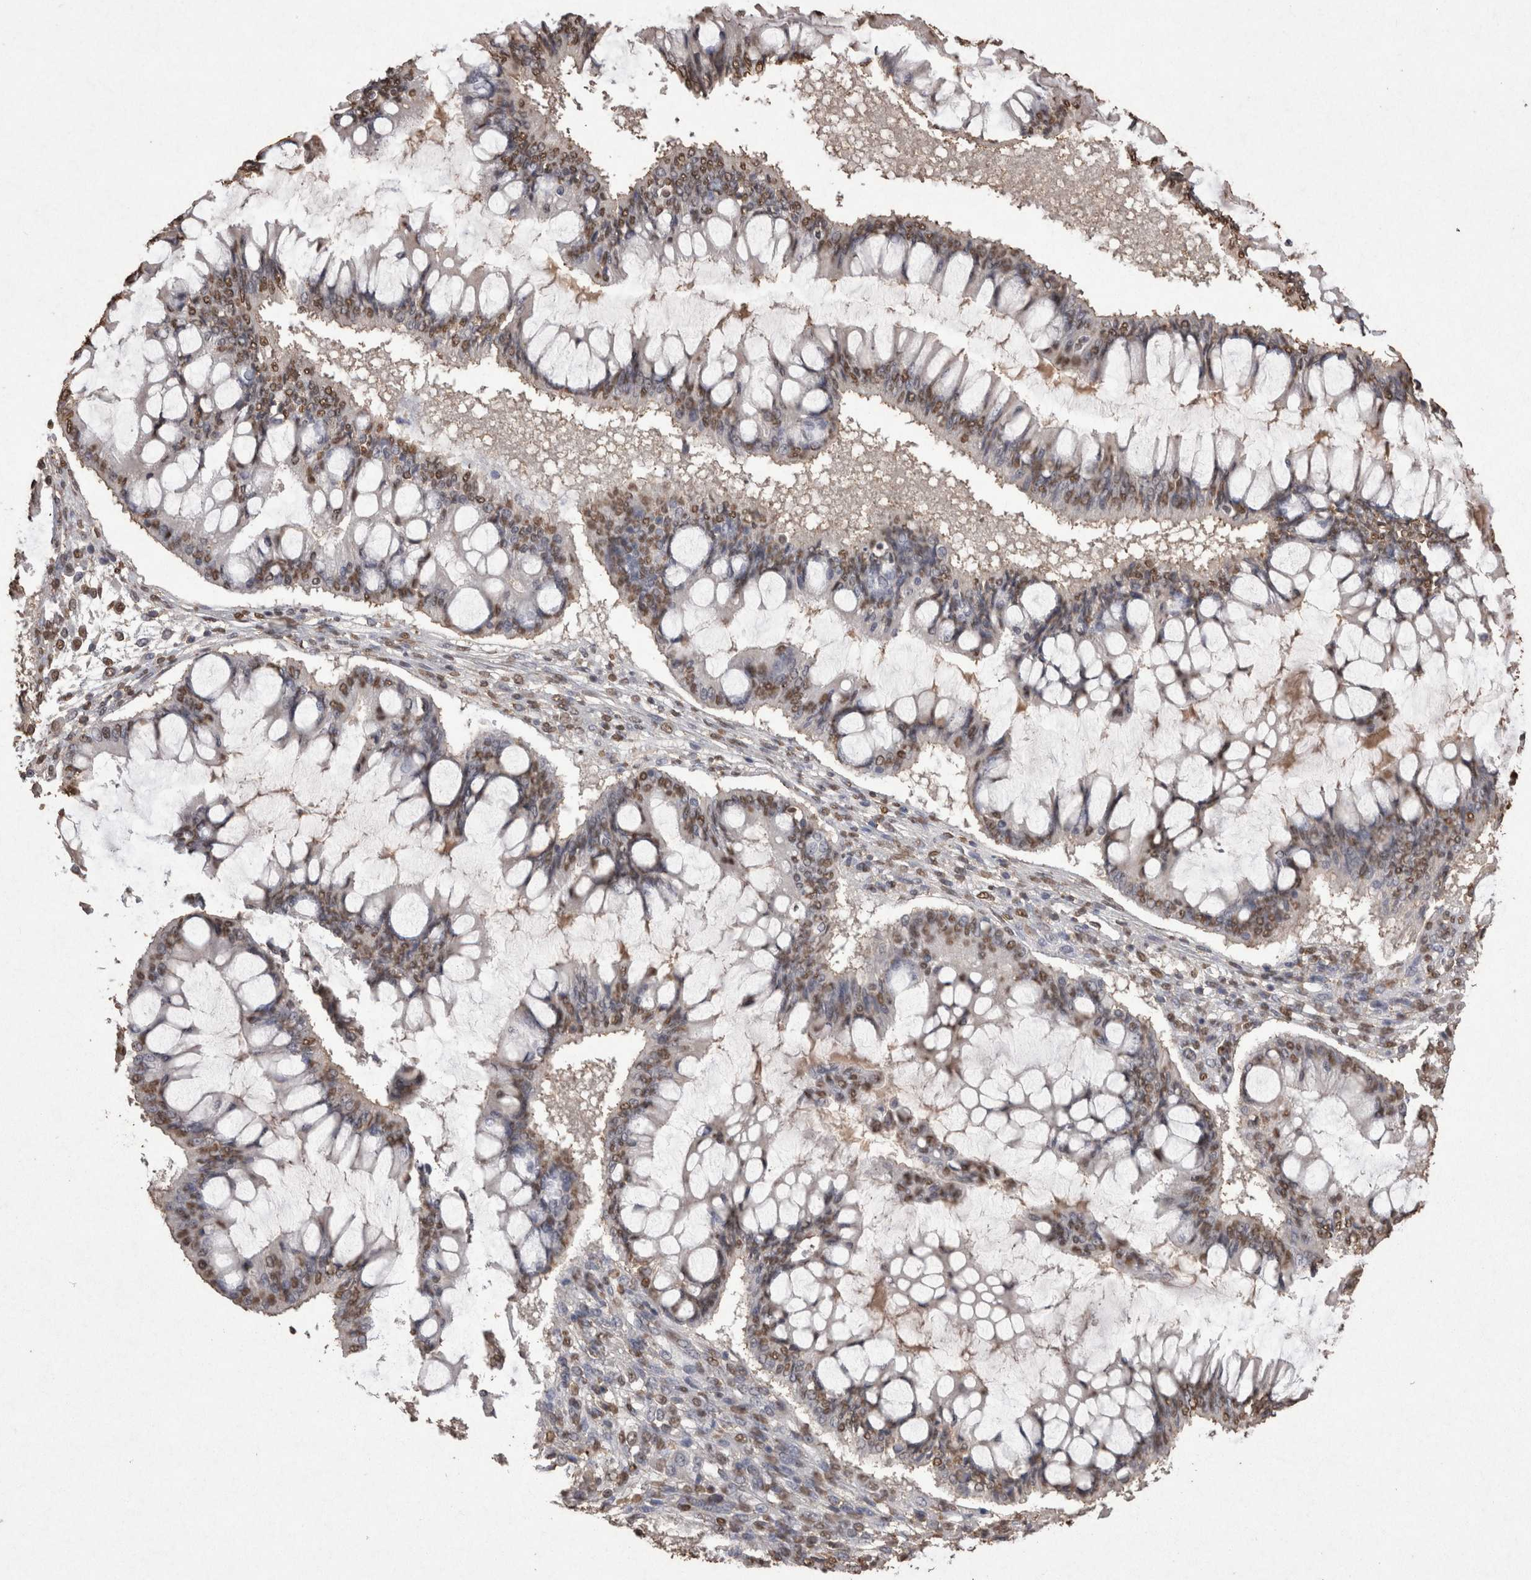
{"staining": {"intensity": "moderate", "quantity": "25%-75%", "location": "nuclear"}, "tissue": "ovarian cancer", "cell_type": "Tumor cells", "image_type": "cancer", "snomed": [{"axis": "morphology", "description": "Cystadenocarcinoma, mucinous, NOS"}, {"axis": "topography", "description": "Ovary"}], "caption": "Human ovarian cancer (mucinous cystadenocarcinoma) stained for a protein (brown) displays moderate nuclear positive positivity in approximately 25%-75% of tumor cells.", "gene": "POU5F1", "patient": {"sex": "female", "age": 73}}